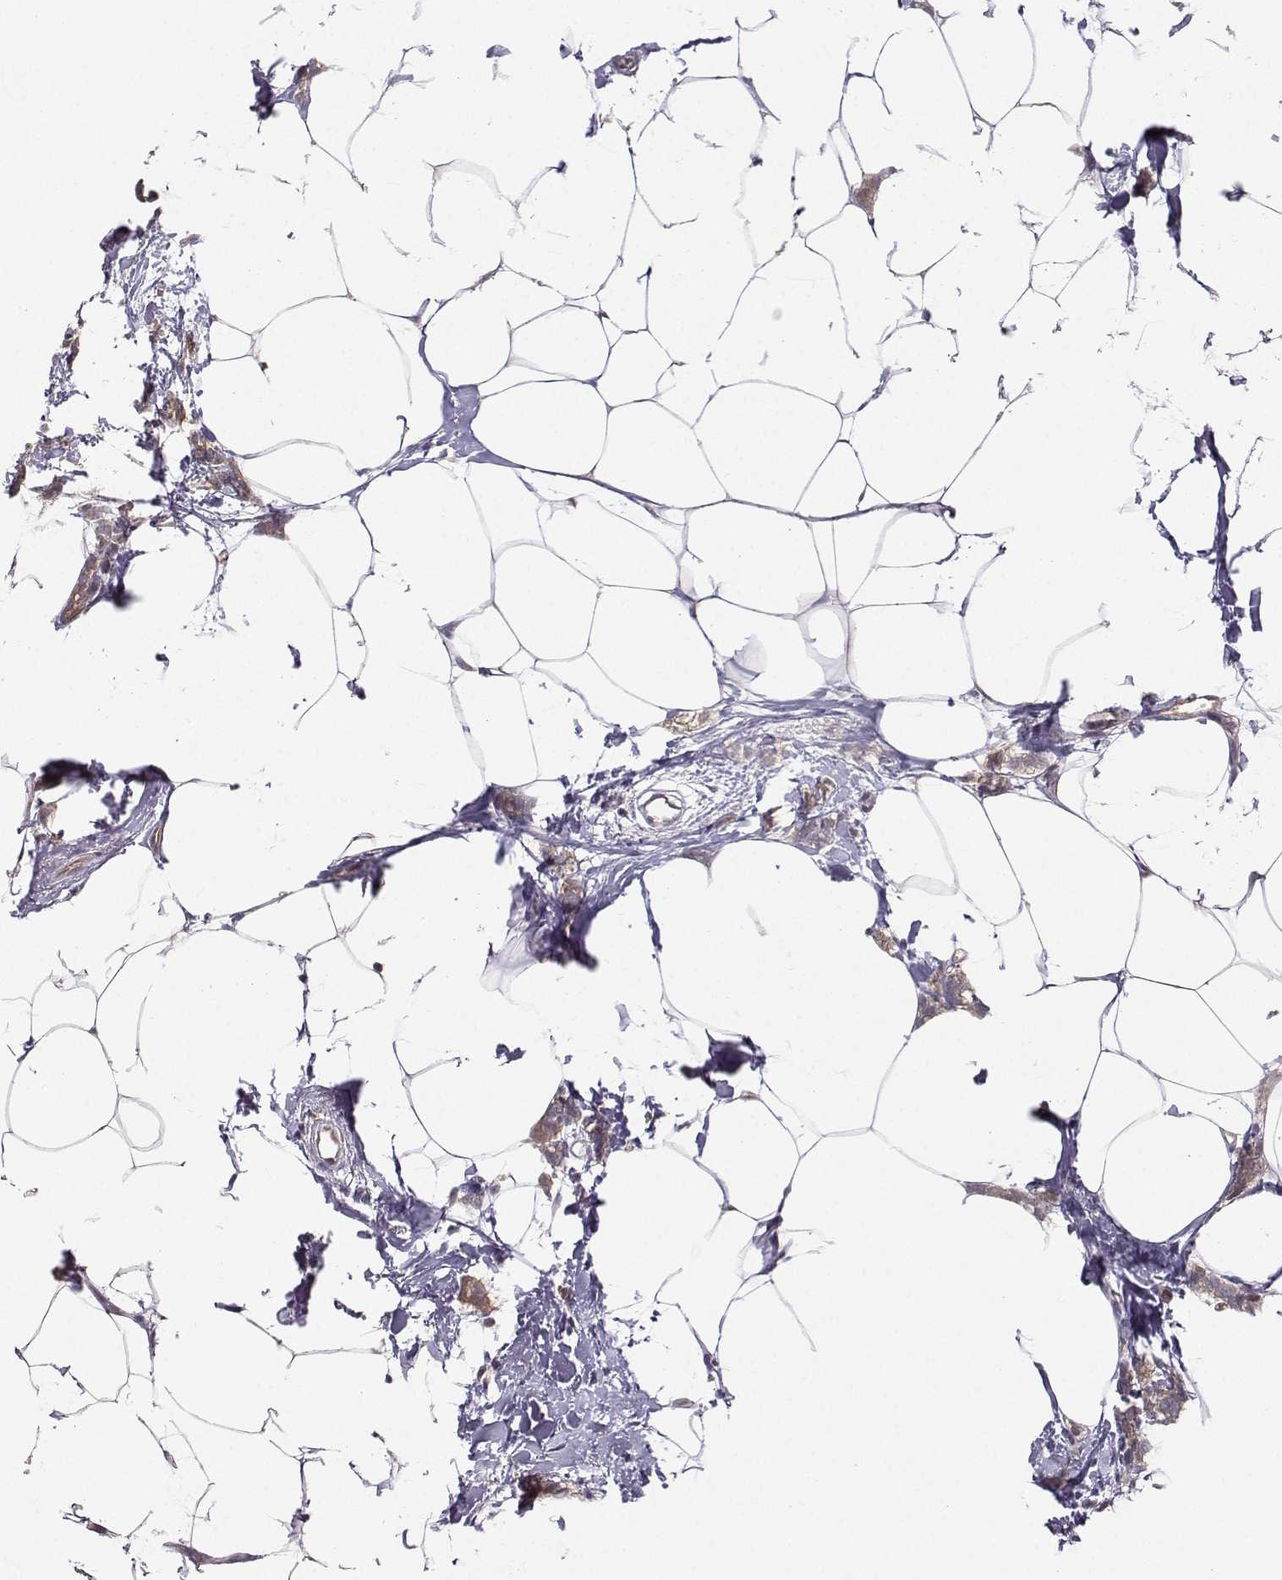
{"staining": {"intensity": "weak", "quantity": "<25%", "location": "cytoplasmic/membranous,nuclear"}, "tissue": "breast cancer", "cell_type": "Tumor cells", "image_type": "cancer", "snomed": [{"axis": "morphology", "description": "Duct carcinoma"}, {"axis": "topography", "description": "Breast"}], "caption": "Tumor cells show no significant protein expression in breast cancer (intraductal carcinoma).", "gene": "PKP2", "patient": {"sex": "female", "age": 40}}